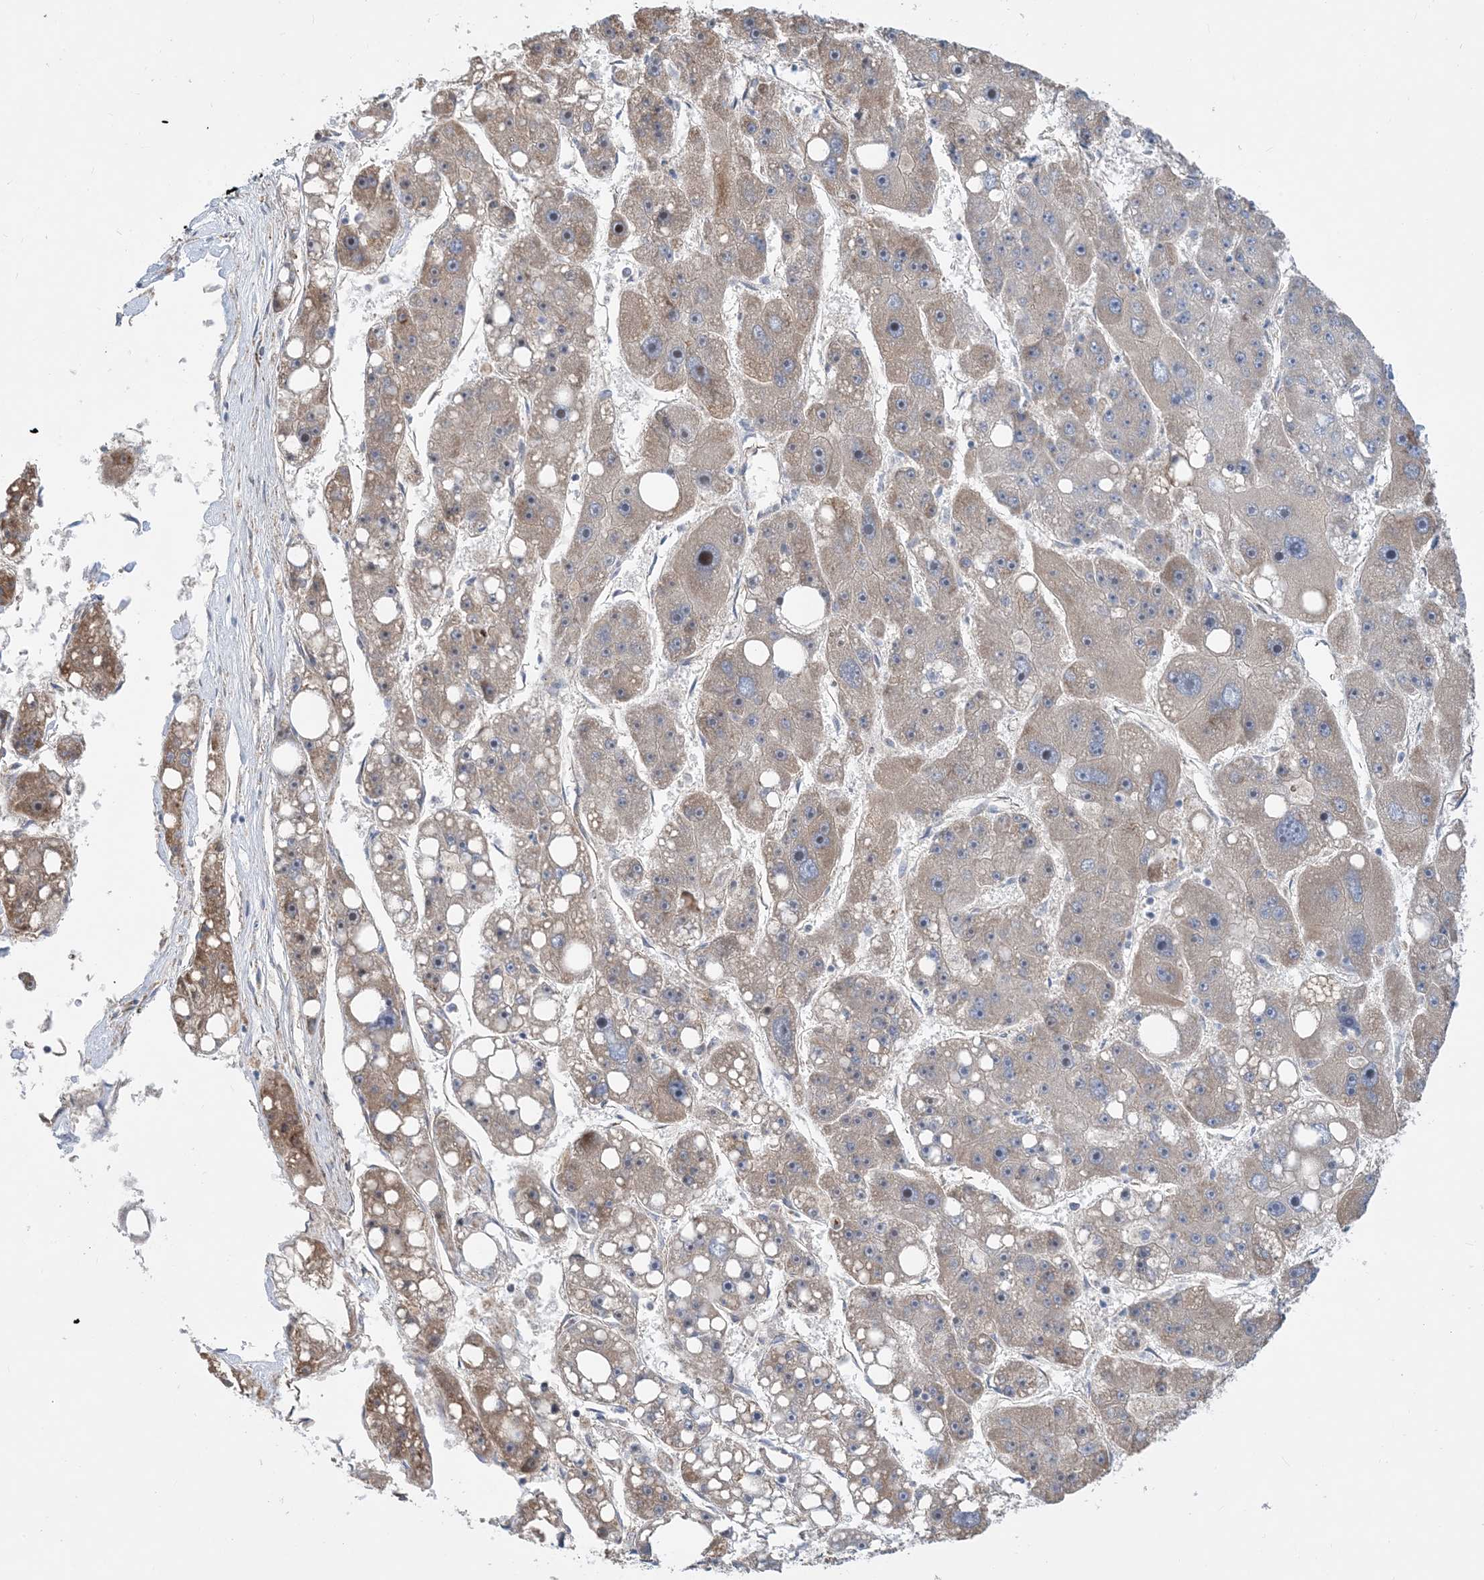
{"staining": {"intensity": "weak", "quantity": "25%-75%", "location": "cytoplasmic/membranous"}, "tissue": "liver cancer", "cell_type": "Tumor cells", "image_type": "cancer", "snomed": [{"axis": "morphology", "description": "Carcinoma, Hepatocellular, NOS"}, {"axis": "topography", "description": "Liver"}], "caption": "Liver cancer stained with a brown dye shows weak cytoplasmic/membranous positive staining in approximately 25%-75% of tumor cells.", "gene": "PCDHGA1", "patient": {"sex": "female", "age": 61}}